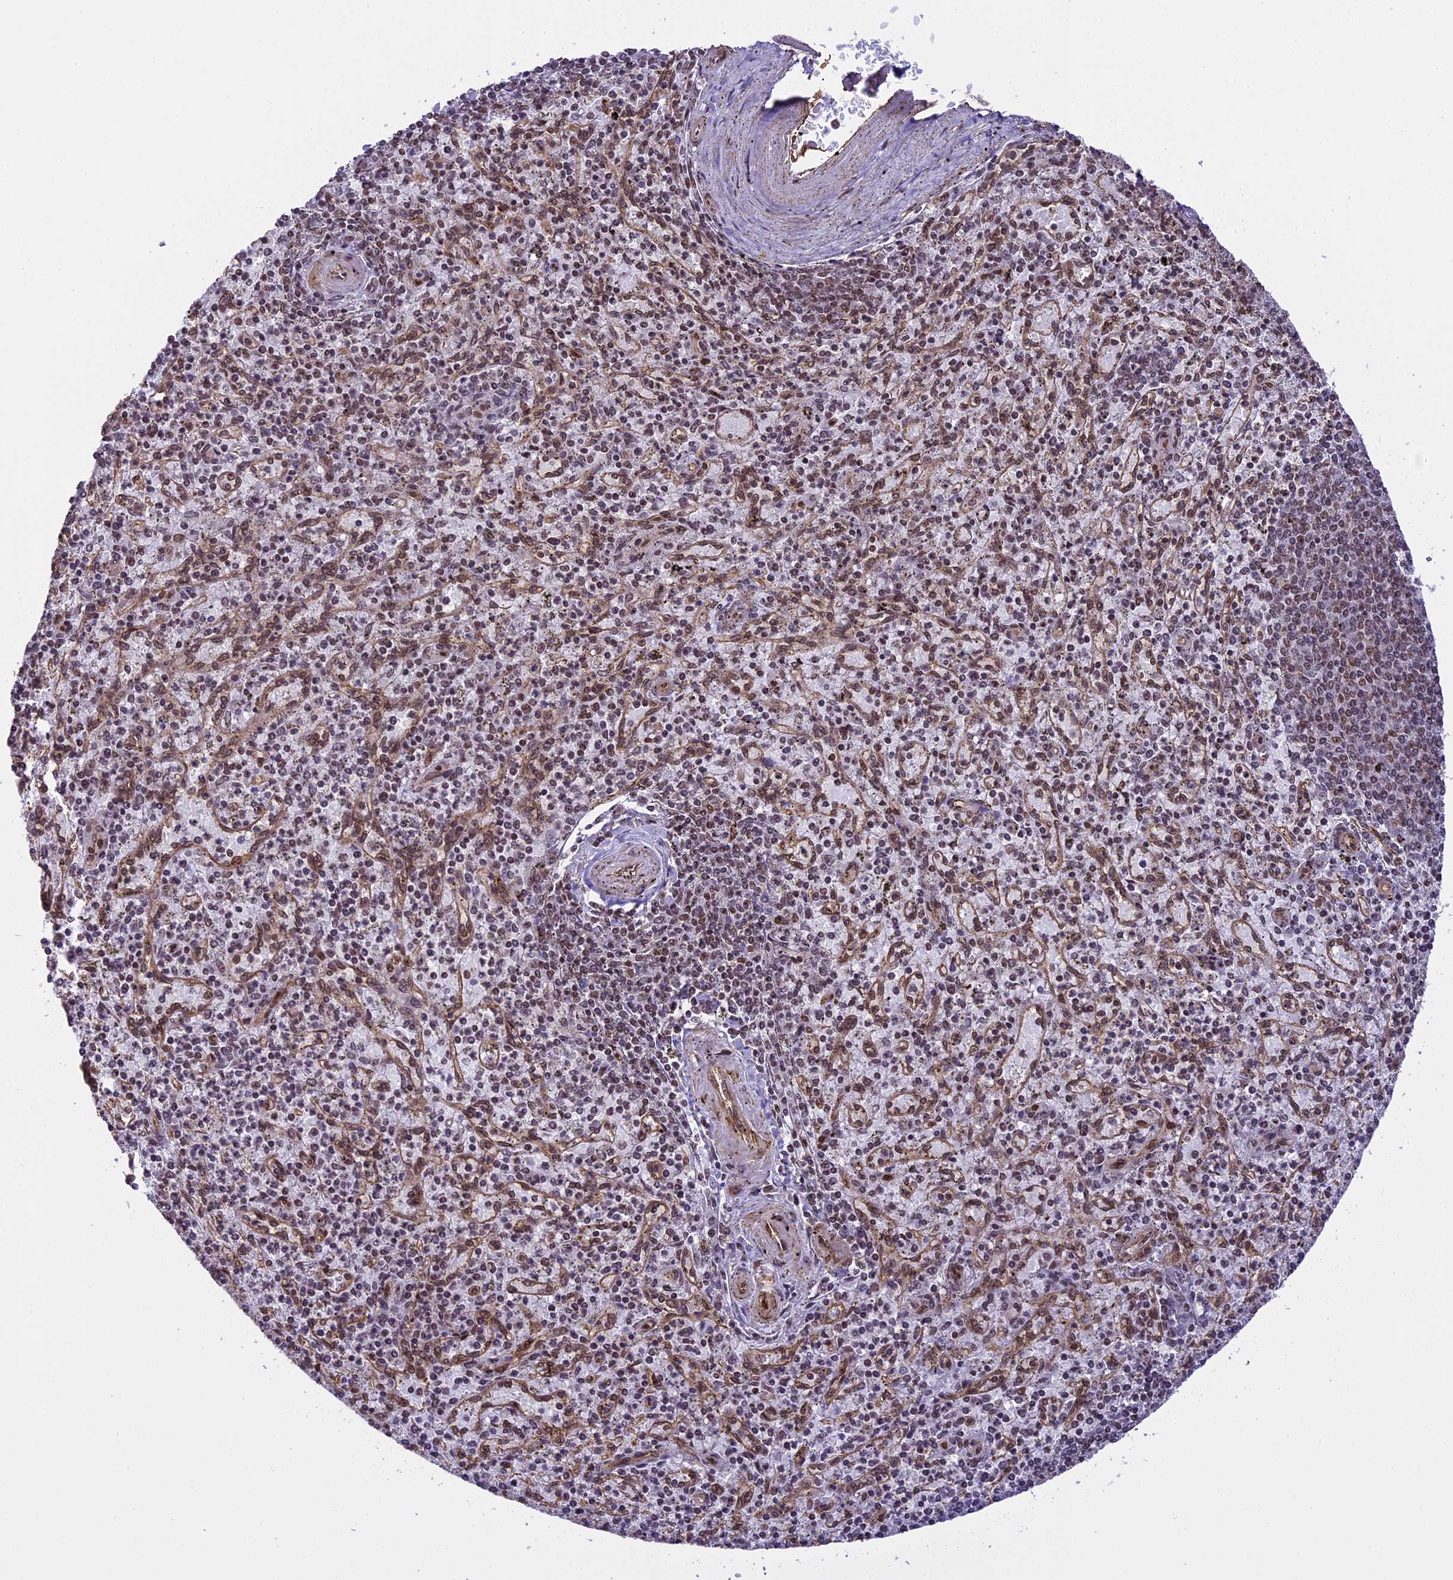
{"staining": {"intensity": "moderate", "quantity": ">75%", "location": "nuclear"}, "tissue": "spleen", "cell_type": "Cells in red pulp", "image_type": "normal", "snomed": [{"axis": "morphology", "description": "Normal tissue, NOS"}, {"axis": "topography", "description": "Spleen"}], "caption": "DAB (3,3'-diaminobenzidine) immunohistochemical staining of benign spleen reveals moderate nuclear protein staining in about >75% of cells in red pulp.", "gene": "MPHOSPH8", "patient": {"sex": "male", "age": 72}}